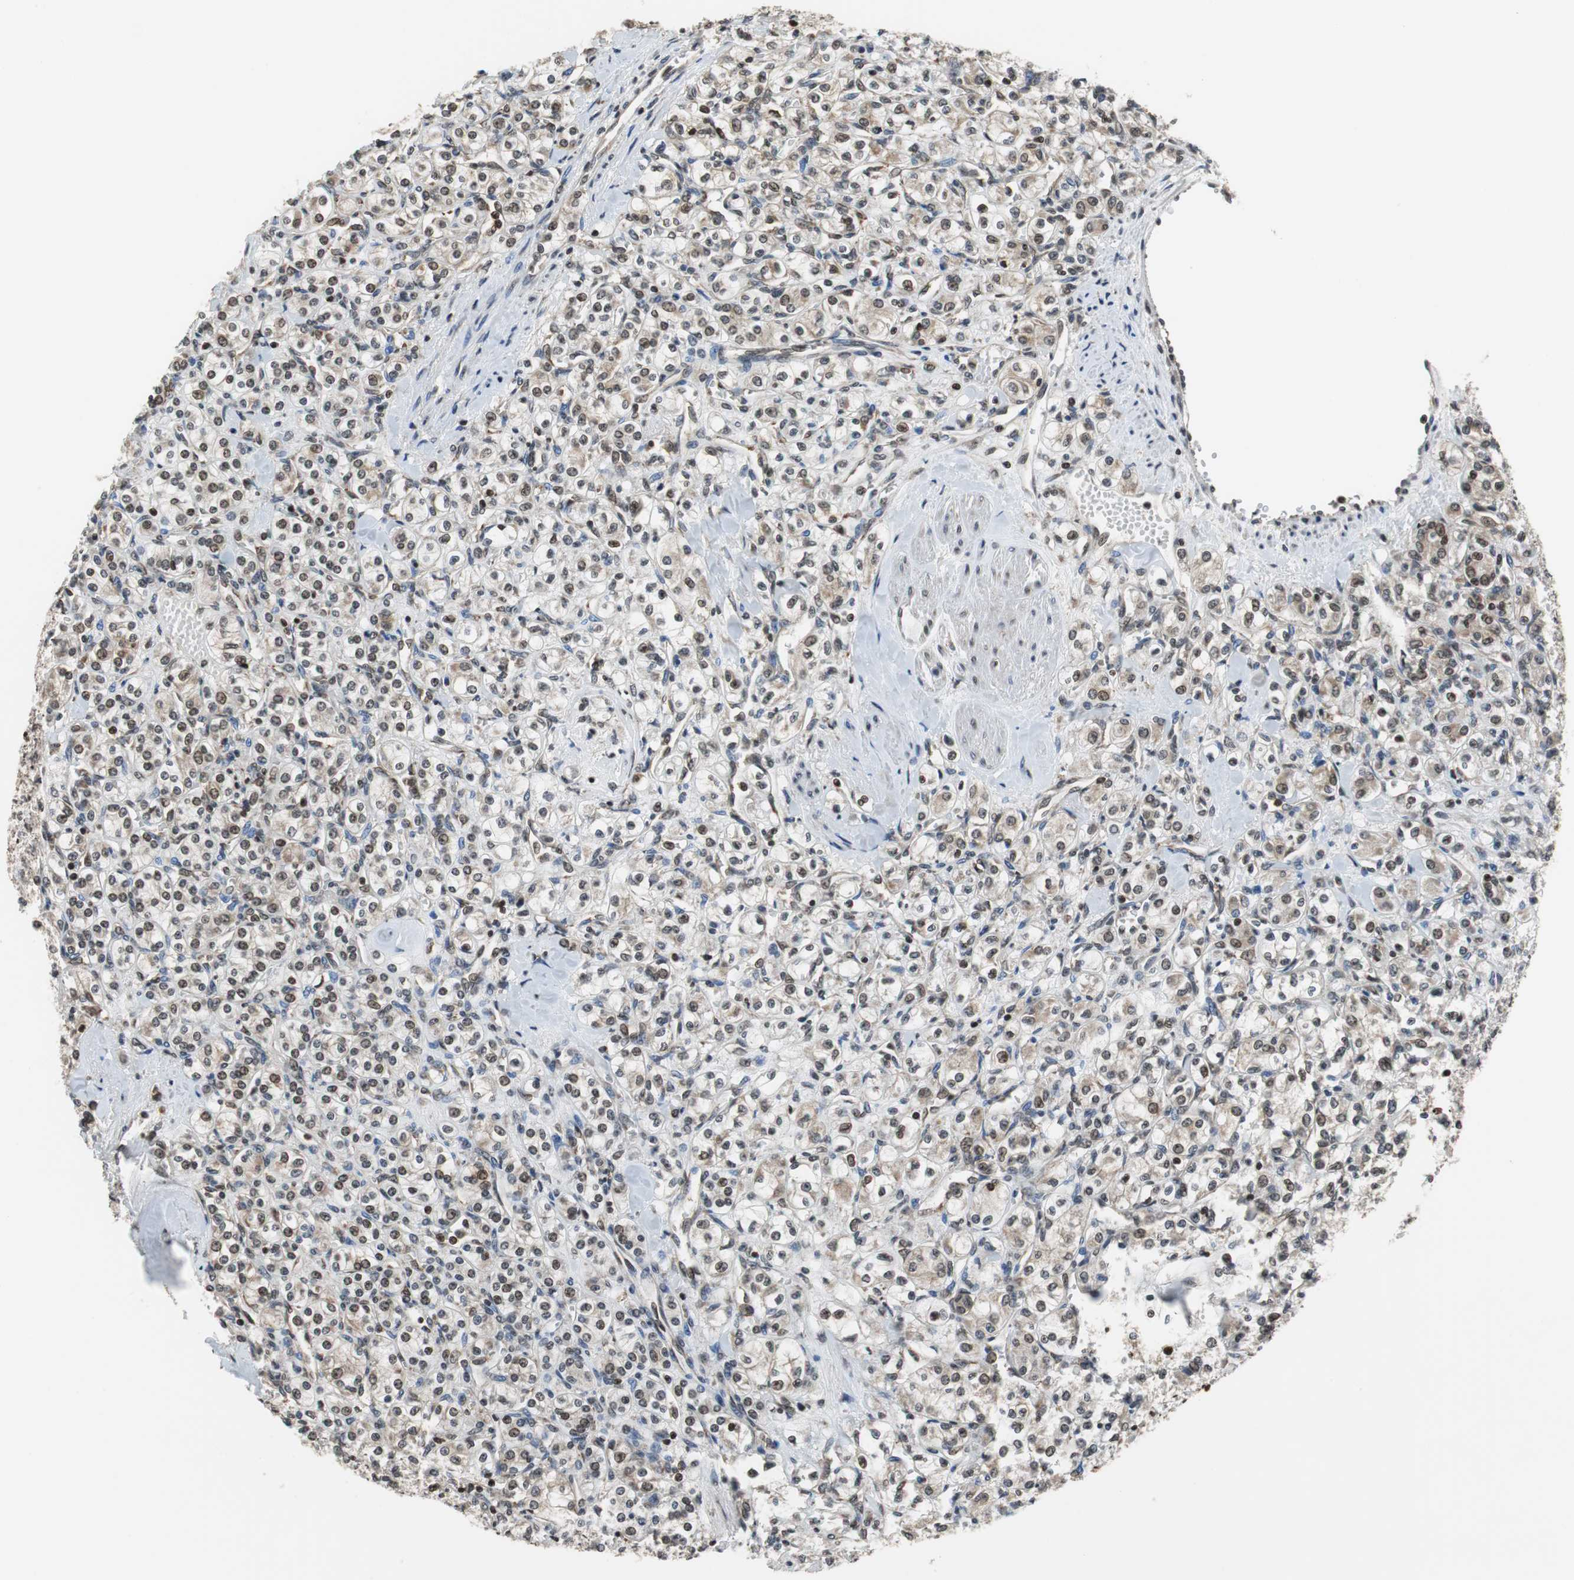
{"staining": {"intensity": "moderate", "quantity": "25%-75%", "location": "nuclear"}, "tissue": "renal cancer", "cell_type": "Tumor cells", "image_type": "cancer", "snomed": [{"axis": "morphology", "description": "Adenocarcinoma, NOS"}, {"axis": "topography", "description": "Kidney"}], "caption": "A high-resolution image shows immunohistochemistry staining of renal cancer, which exhibits moderate nuclear expression in about 25%-75% of tumor cells.", "gene": "REST", "patient": {"sex": "male", "age": 77}}